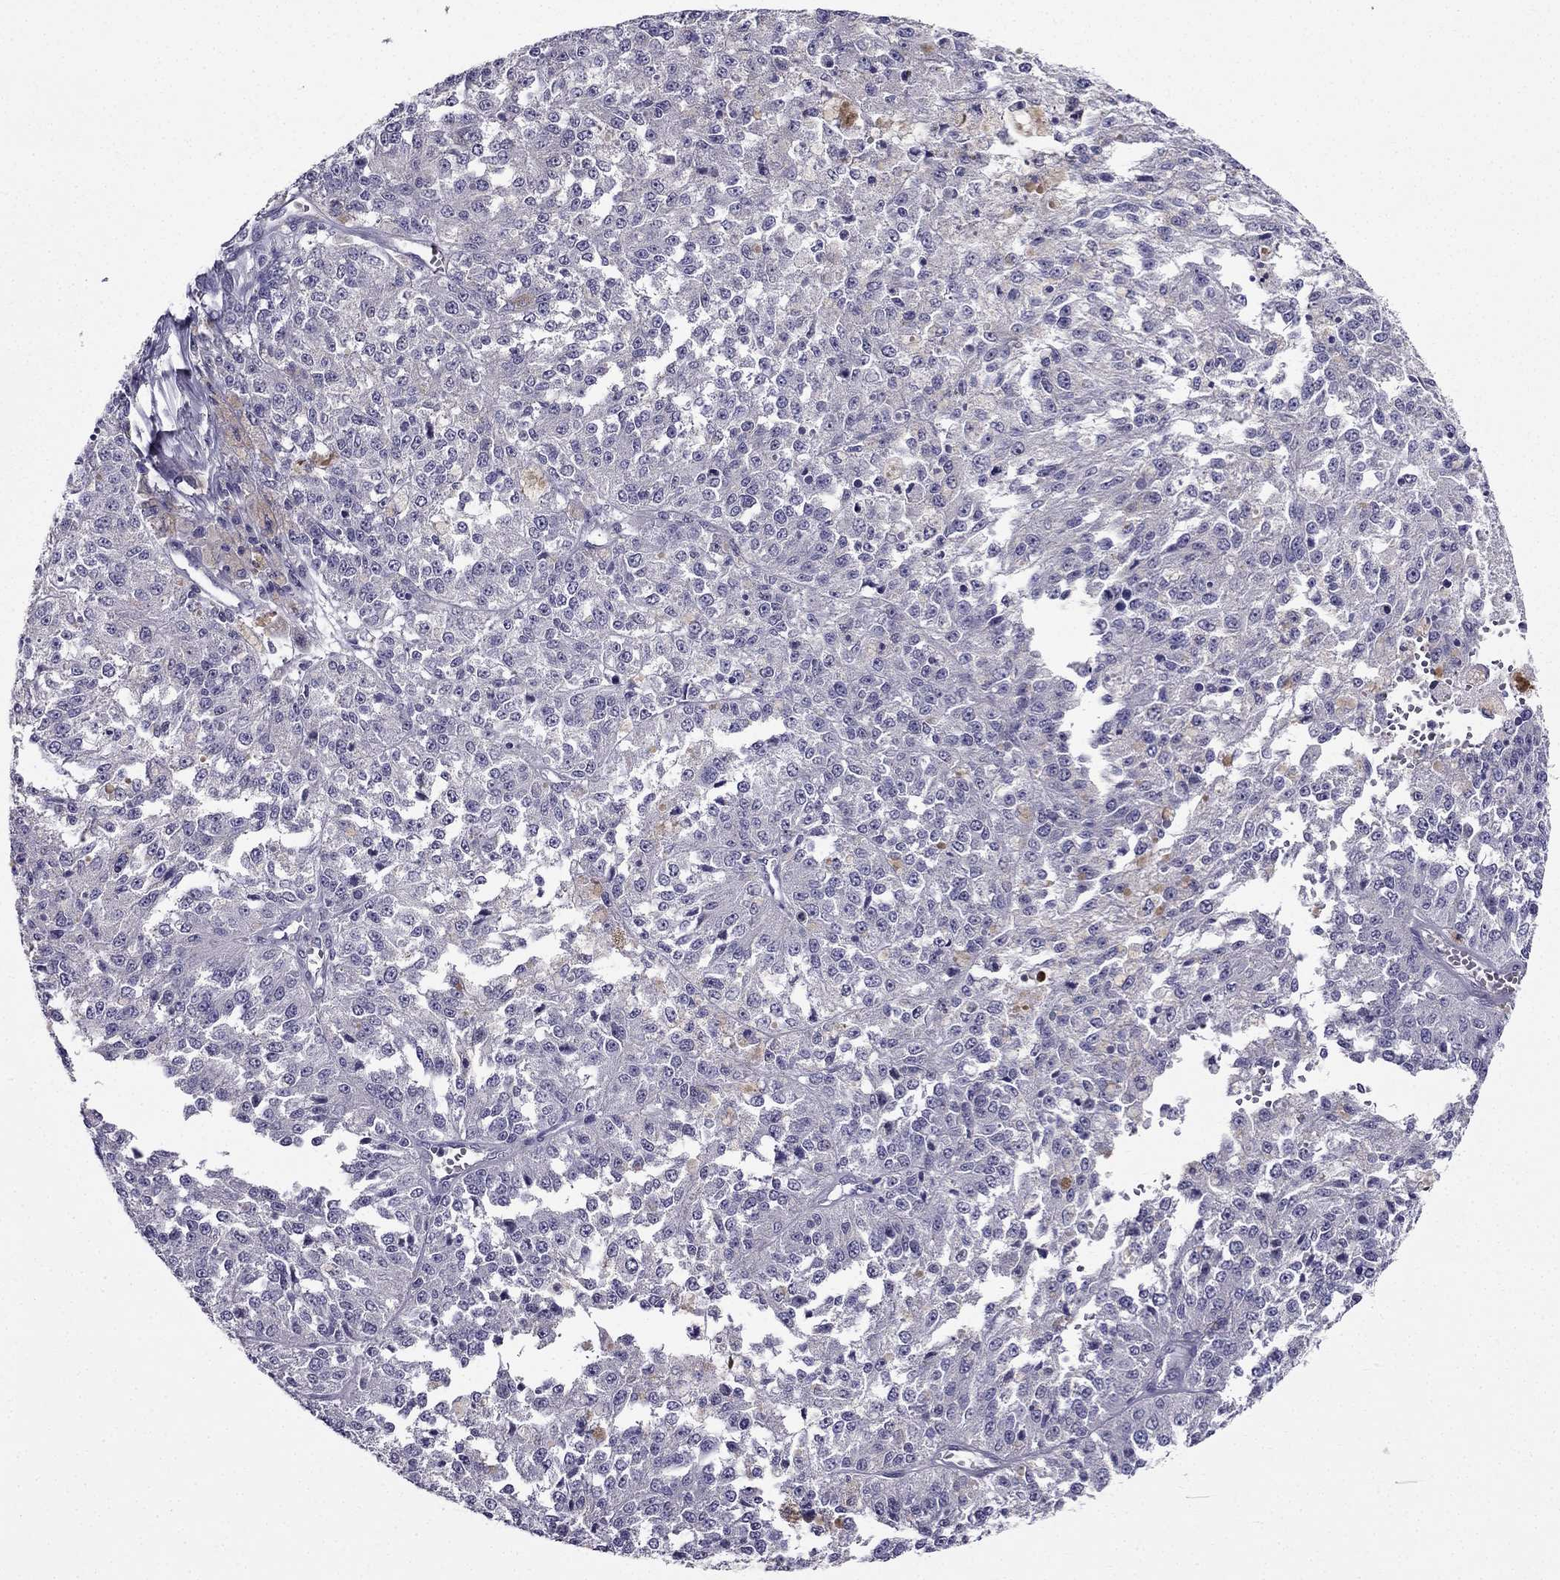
{"staining": {"intensity": "negative", "quantity": "none", "location": "none"}, "tissue": "melanoma", "cell_type": "Tumor cells", "image_type": "cancer", "snomed": [{"axis": "morphology", "description": "Malignant melanoma, Metastatic site"}, {"axis": "topography", "description": "Lymph node"}], "caption": "Photomicrograph shows no protein positivity in tumor cells of melanoma tissue.", "gene": "AAK1", "patient": {"sex": "female", "age": 64}}